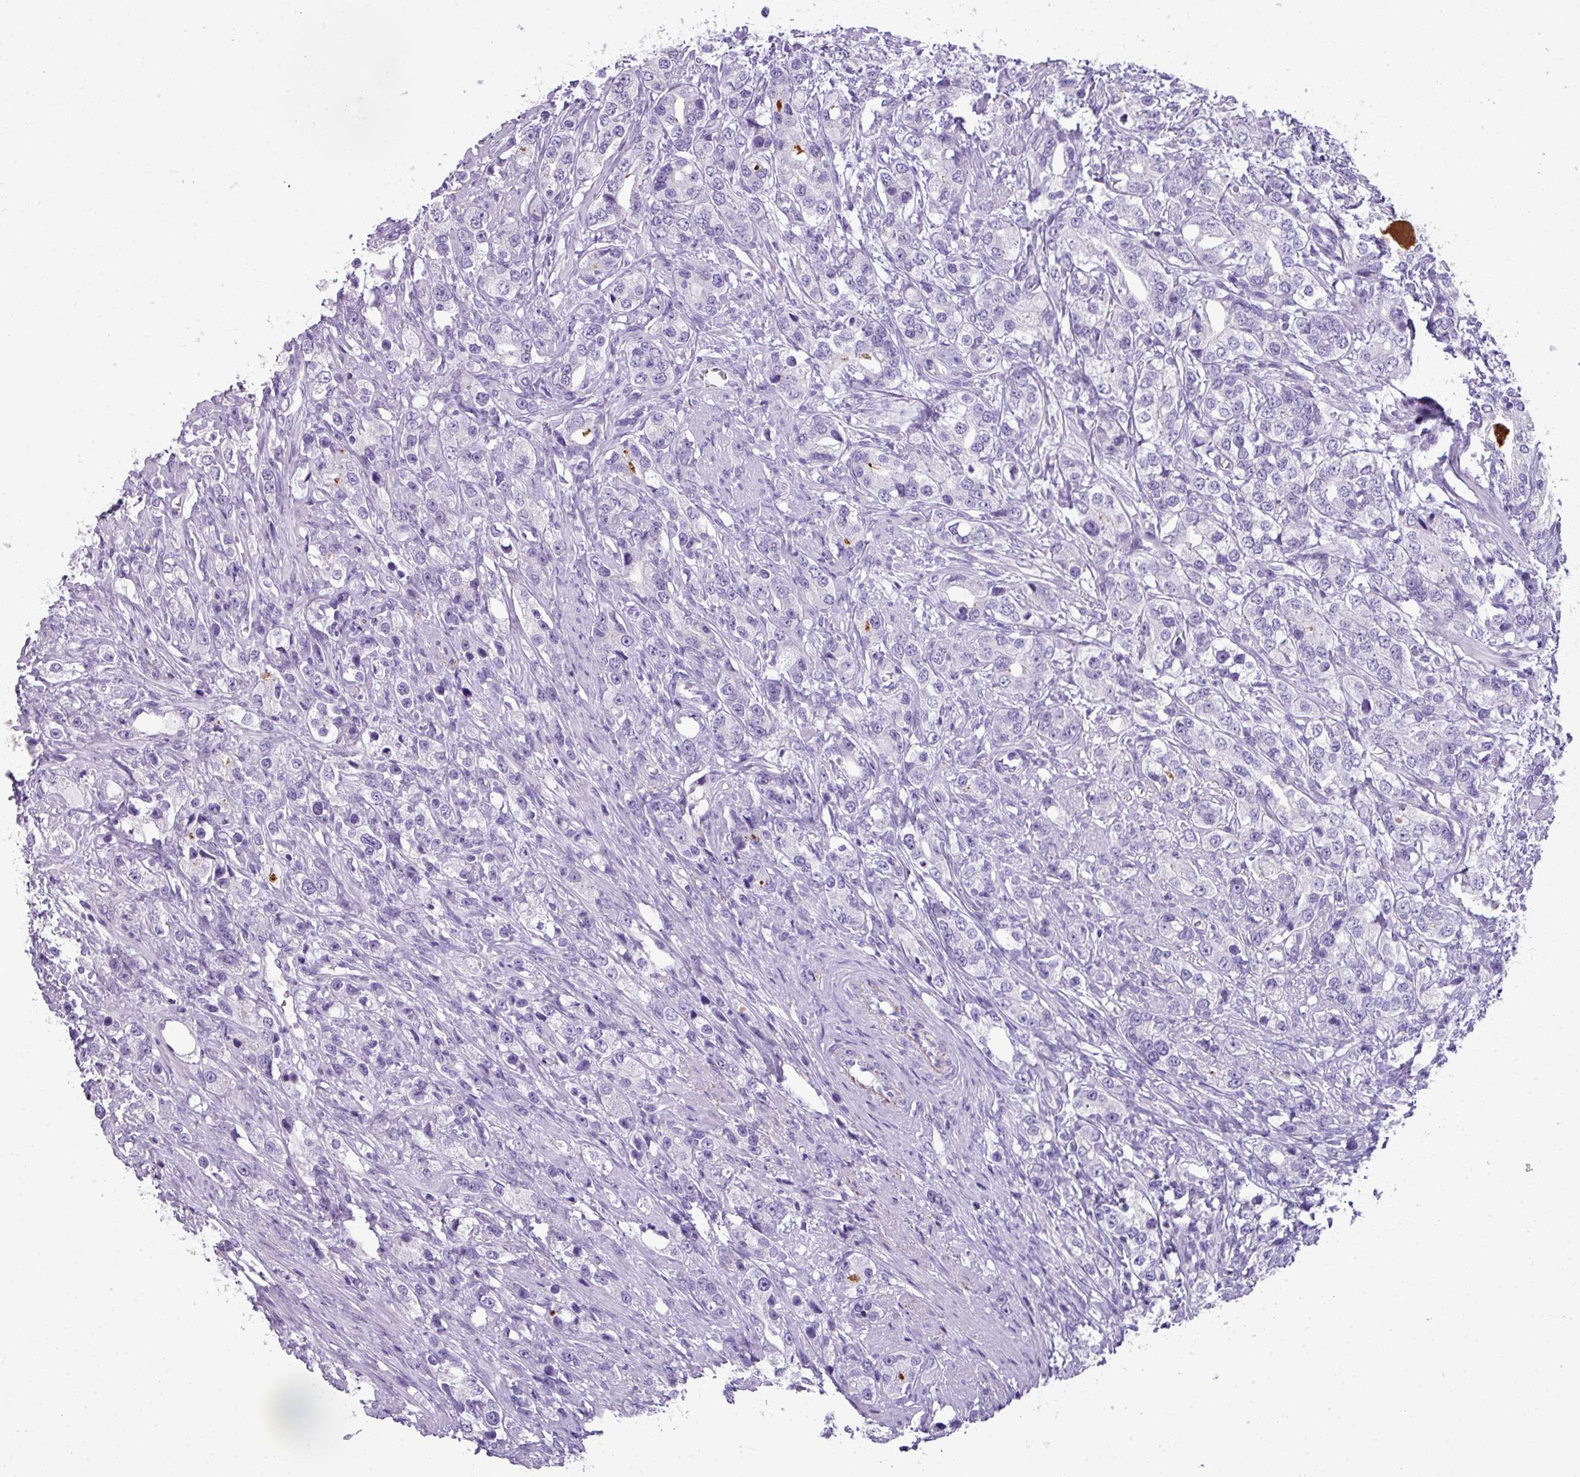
{"staining": {"intensity": "negative", "quantity": "none", "location": "none"}, "tissue": "prostate cancer", "cell_type": "Tumor cells", "image_type": "cancer", "snomed": [{"axis": "morphology", "description": "Adenocarcinoma, High grade"}, {"axis": "topography", "description": "Prostate"}], "caption": "An IHC histopathology image of prostate cancer is shown. There is no staining in tumor cells of prostate cancer. (IHC, brightfield microscopy, high magnification).", "gene": "ZNF568", "patient": {"sex": "male", "age": 63}}